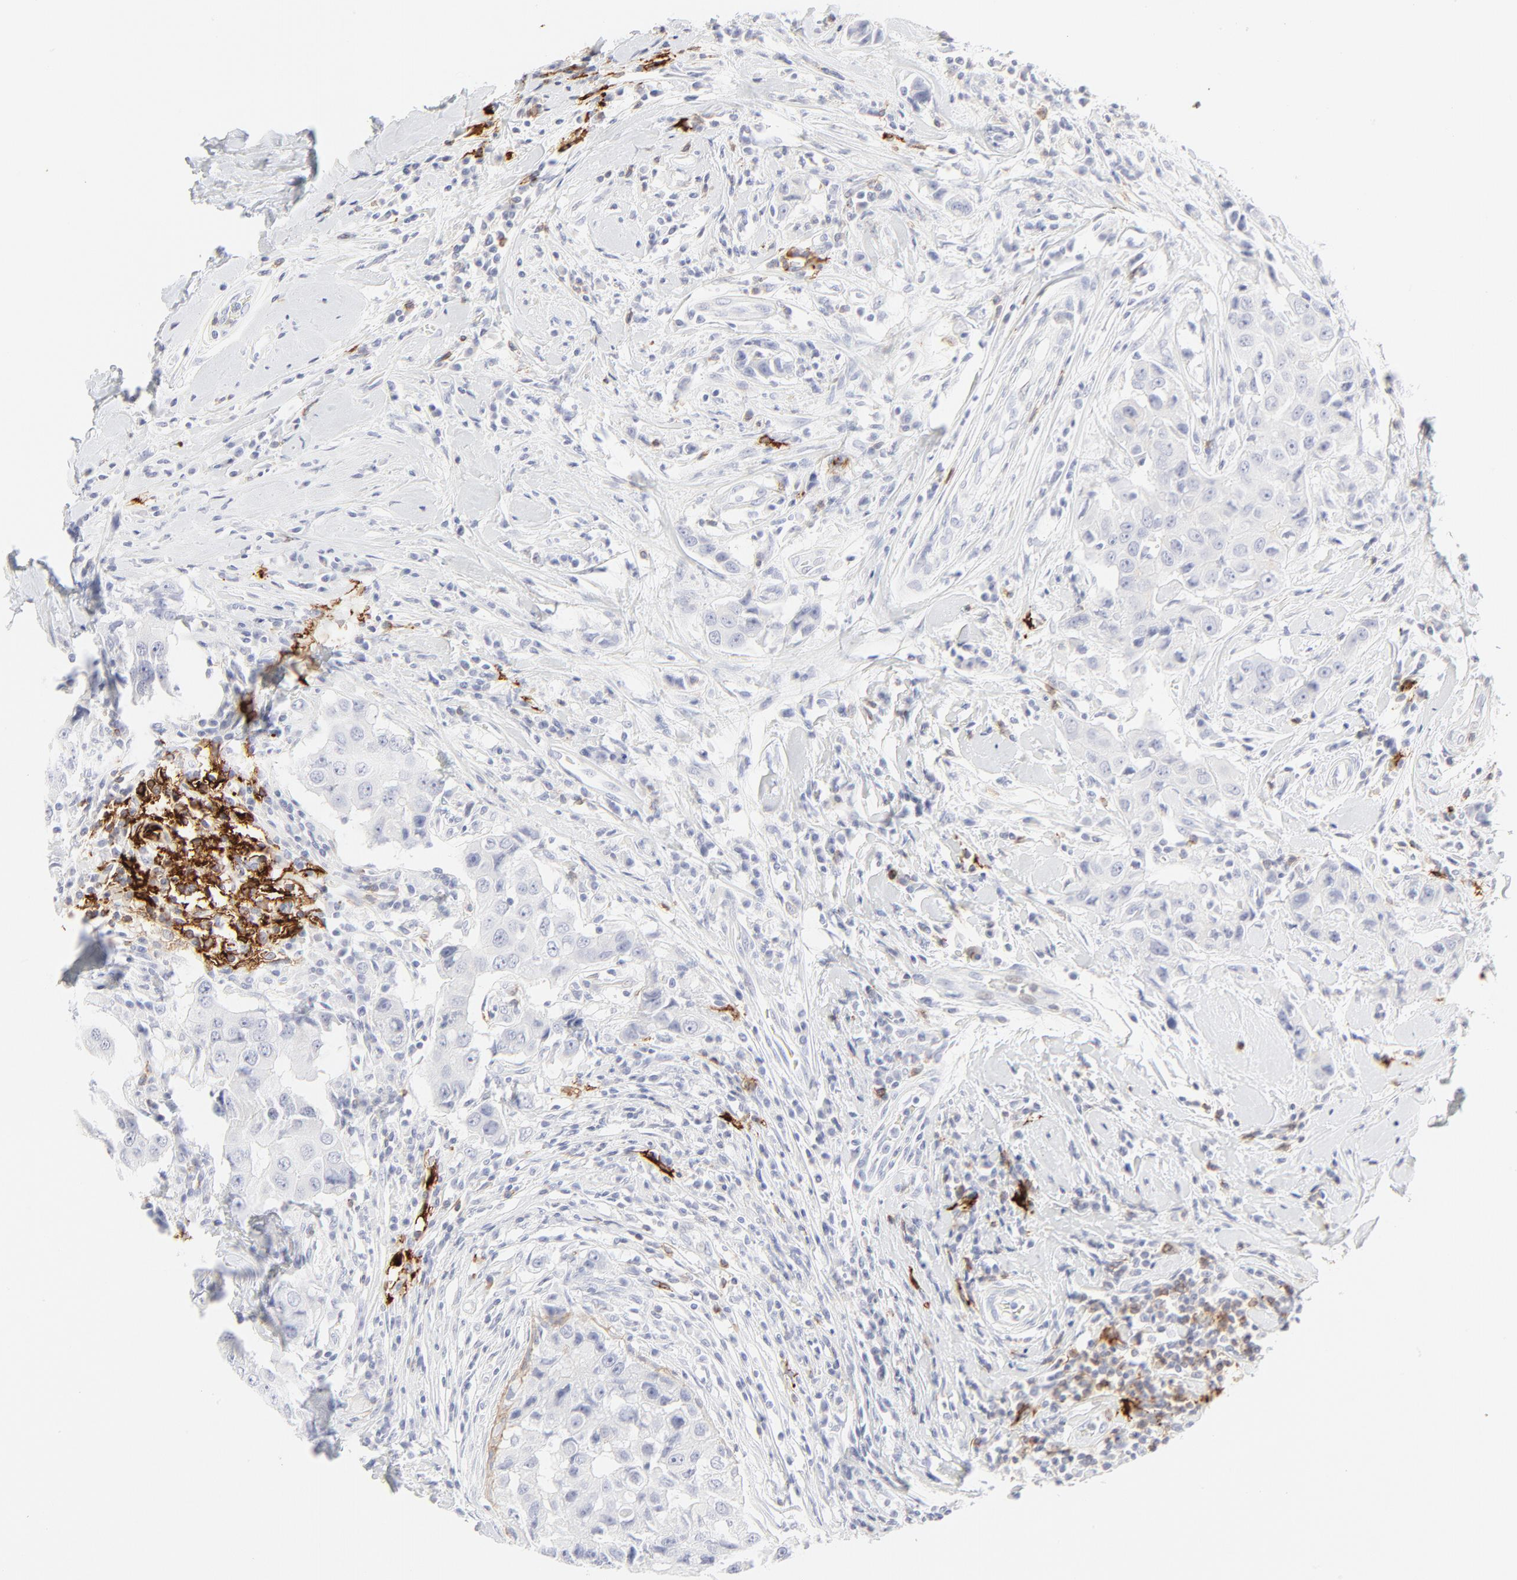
{"staining": {"intensity": "negative", "quantity": "none", "location": "none"}, "tissue": "breast cancer", "cell_type": "Tumor cells", "image_type": "cancer", "snomed": [{"axis": "morphology", "description": "Duct carcinoma"}, {"axis": "topography", "description": "Breast"}], "caption": "Breast cancer (infiltrating ductal carcinoma) was stained to show a protein in brown. There is no significant positivity in tumor cells.", "gene": "CCR7", "patient": {"sex": "female", "age": 27}}